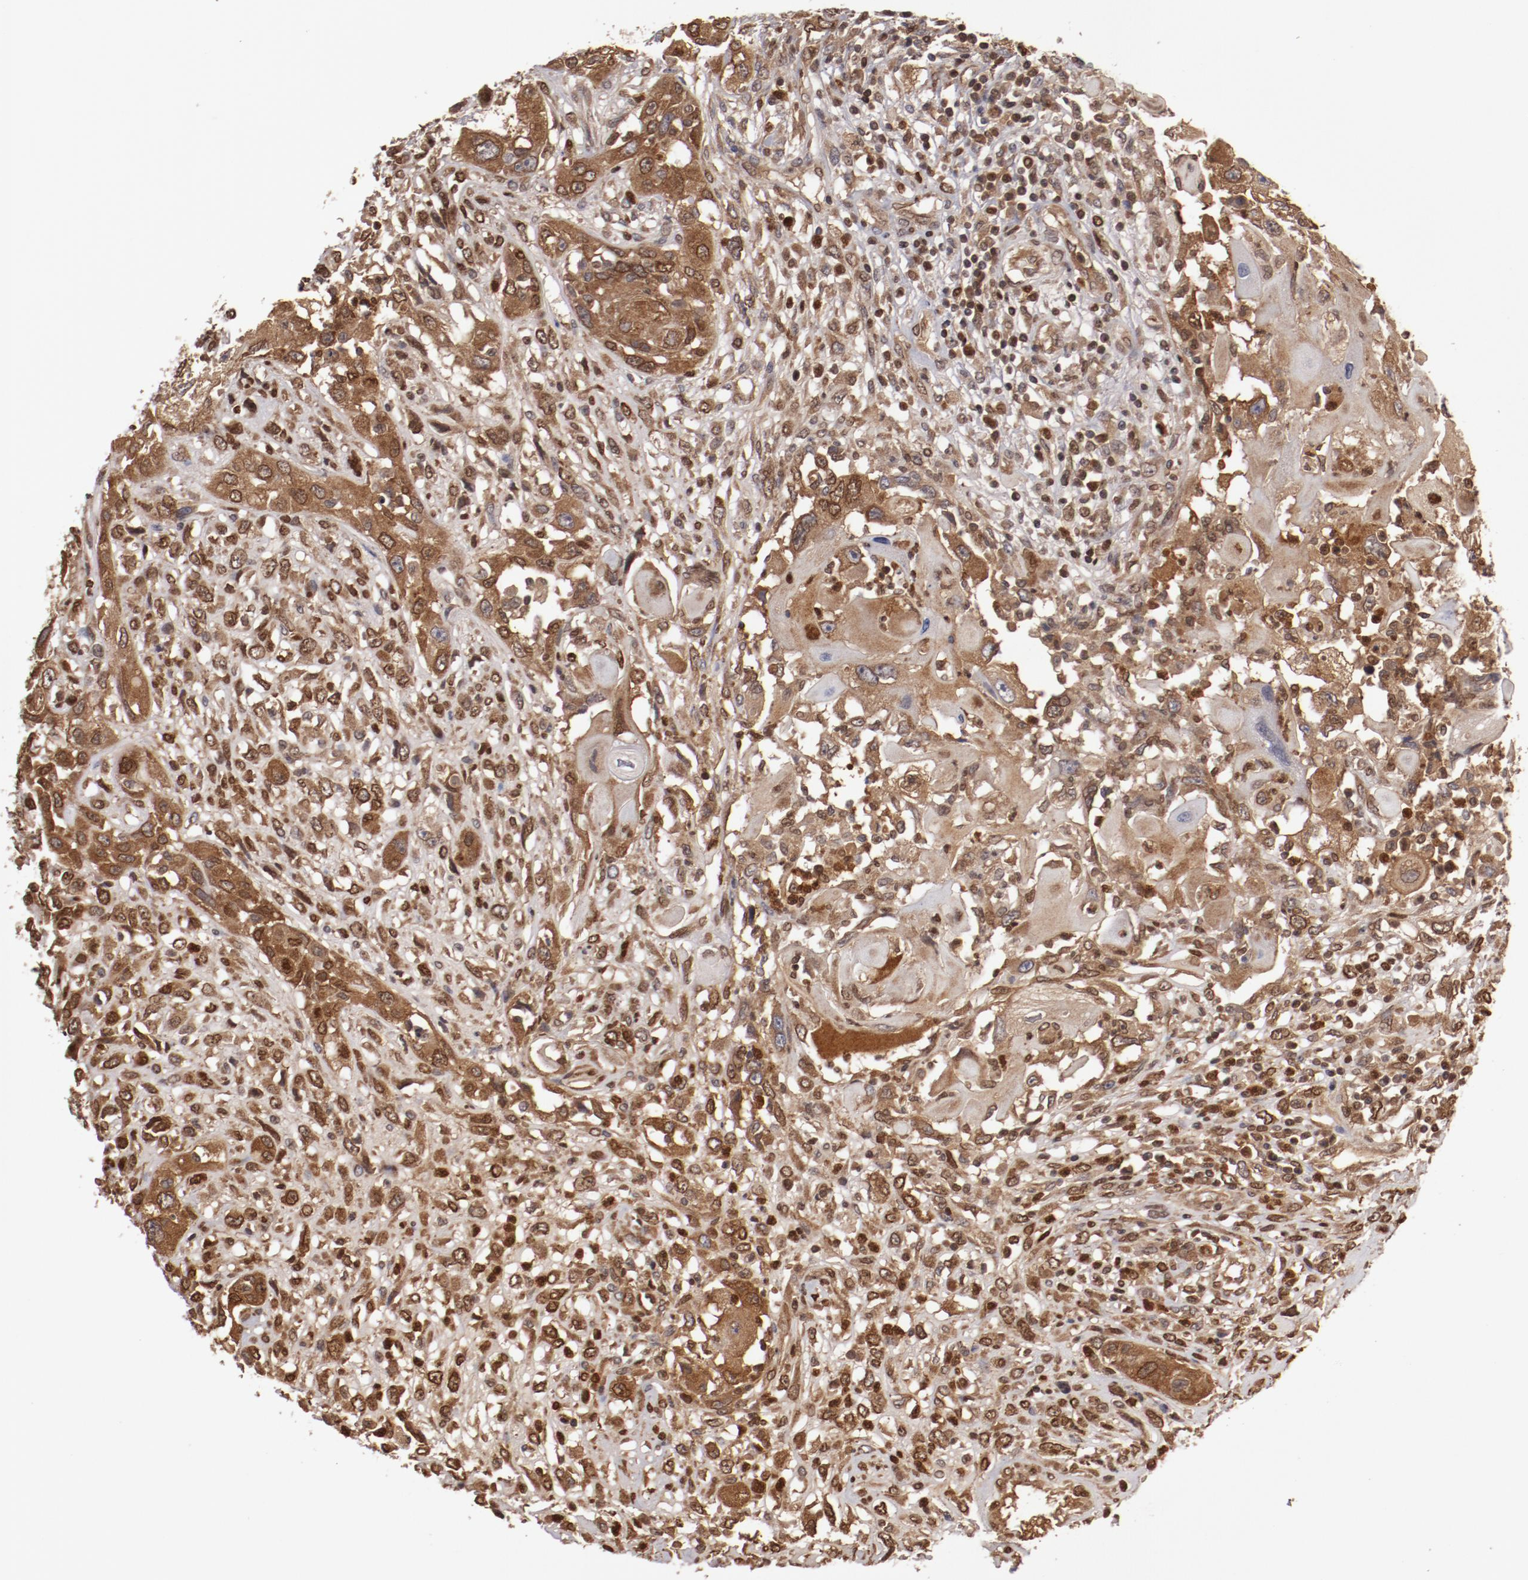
{"staining": {"intensity": "moderate", "quantity": ">75%", "location": "cytoplasmic/membranous"}, "tissue": "head and neck cancer", "cell_type": "Tumor cells", "image_type": "cancer", "snomed": [{"axis": "morphology", "description": "Neoplasm, malignant, NOS"}, {"axis": "topography", "description": "Salivary gland"}, {"axis": "topography", "description": "Head-Neck"}], "caption": "Immunohistochemical staining of human head and neck cancer (malignant neoplasm) exhibits medium levels of moderate cytoplasmic/membranous staining in approximately >75% of tumor cells.", "gene": "SERPINA7", "patient": {"sex": "male", "age": 43}}